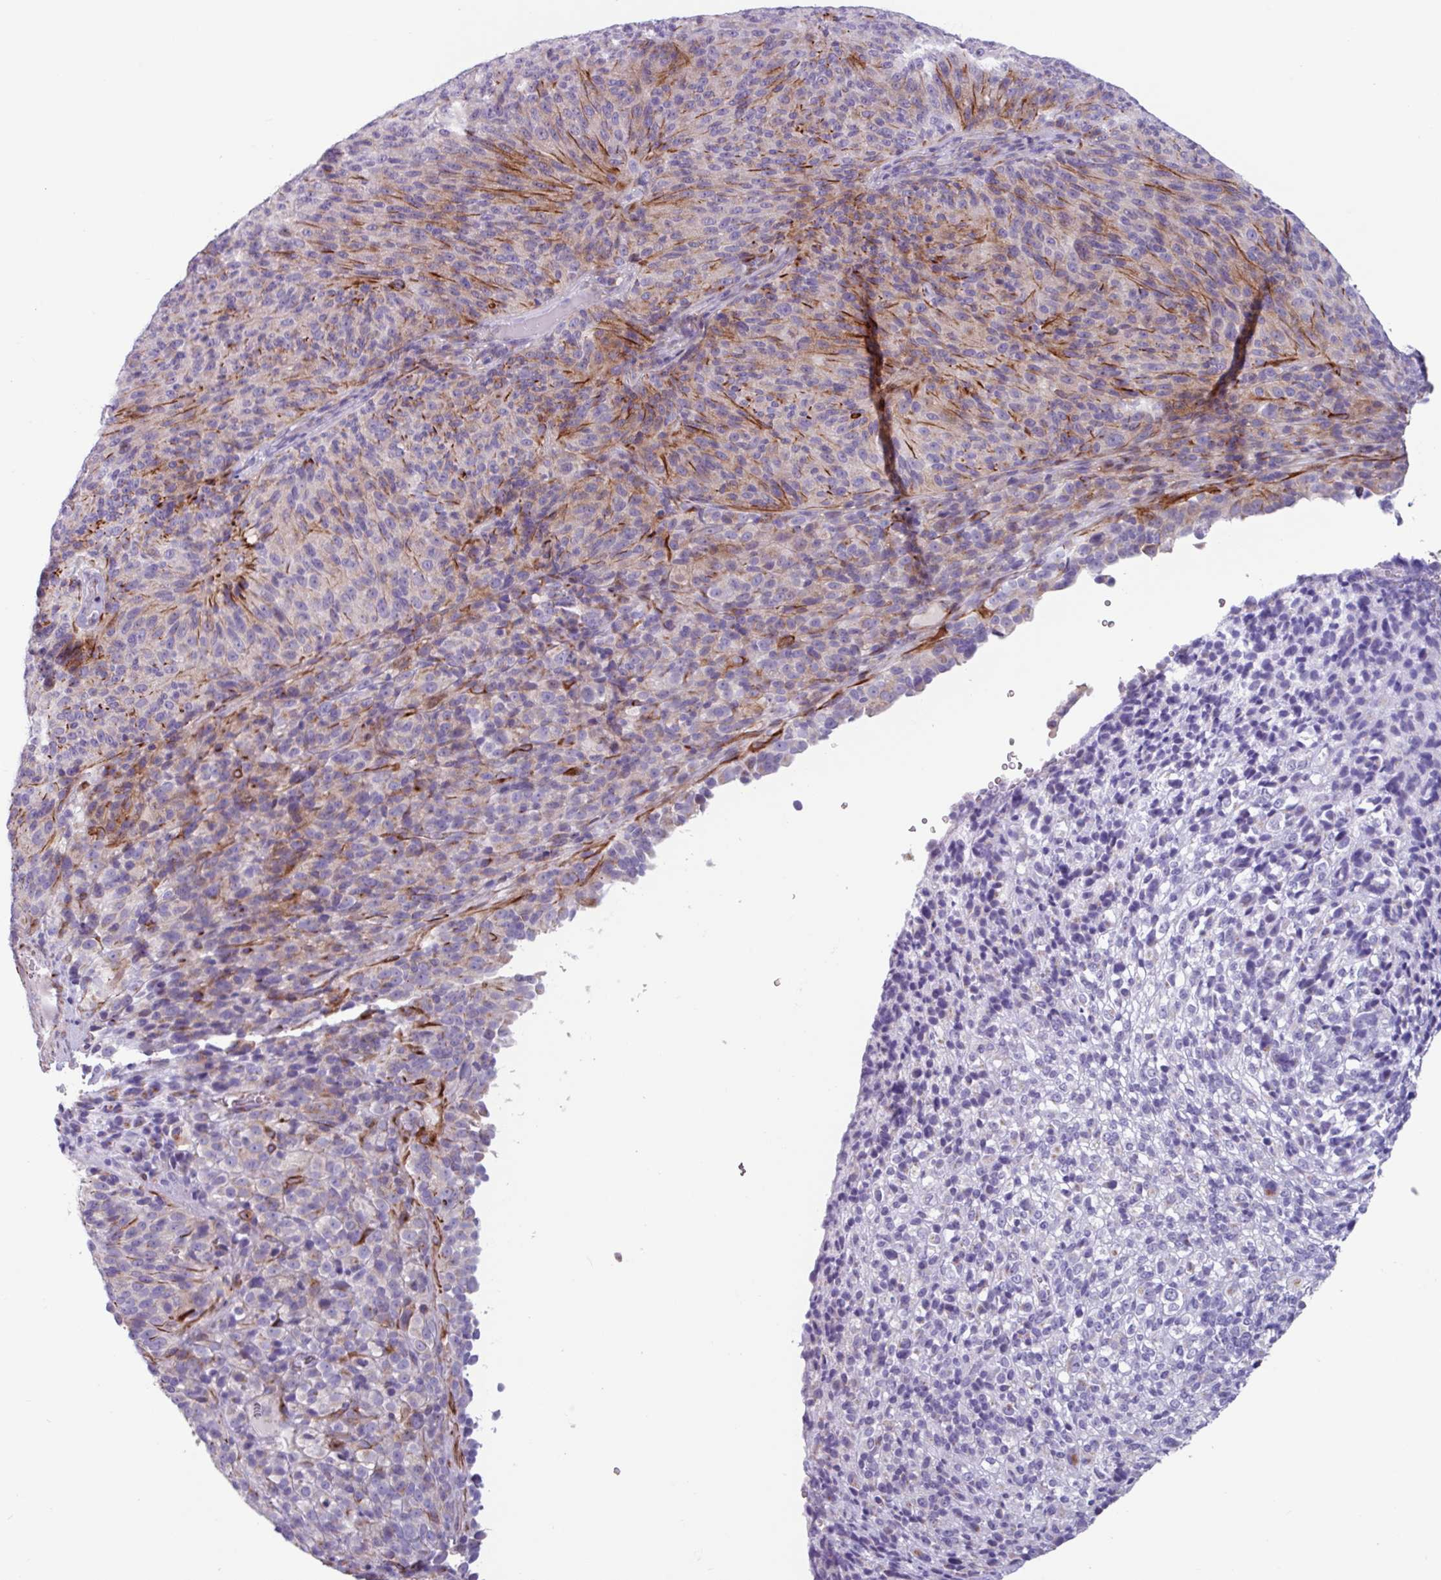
{"staining": {"intensity": "weak", "quantity": "<25%", "location": "cytoplasmic/membranous"}, "tissue": "melanoma", "cell_type": "Tumor cells", "image_type": "cancer", "snomed": [{"axis": "morphology", "description": "Malignant melanoma, Metastatic site"}, {"axis": "topography", "description": "Brain"}], "caption": "Malignant melanoma (metastatic site) was stained to show a protein in brown. There is no significant staining in tumor cells.", "gene": "ADGRE1", "patient": {"sex": "female", "age": 56}}